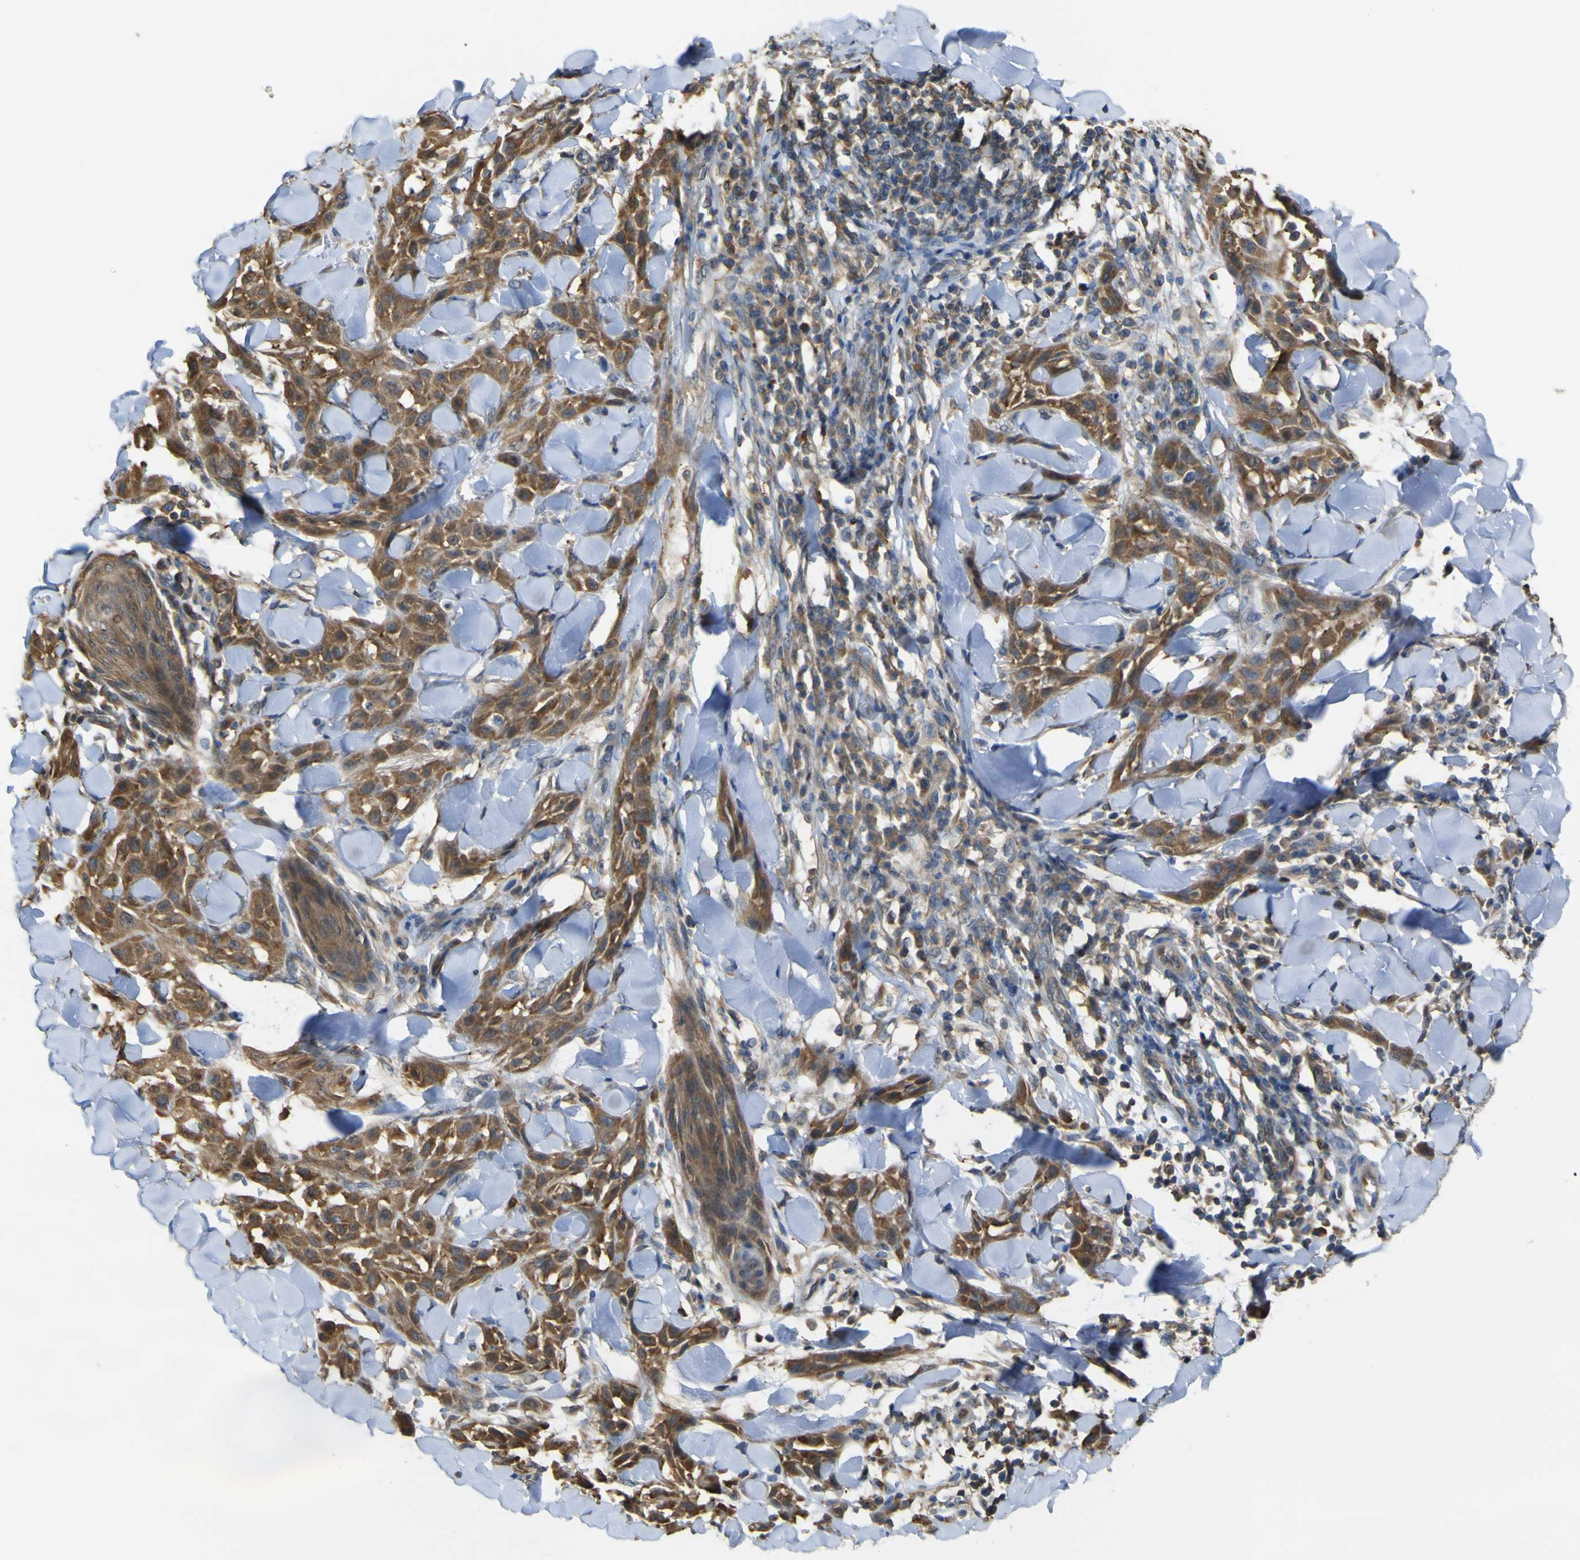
{"staining": {"intensity": "moderate", "quantity": ">75%", "location": "cytoplasmic/membranous"}, "tissue": "skin cancer", "cell_type": "Tumor cells", "image_type": "cancer", "snomed": [{"axis": "morphology", "description": "Squamous cell carcinoma, NOS"}, {"axis": "topography", "description": "Skin"}], "caption": "This is a photomicrograph of IHC staining of squamous cell carcinoma (skin), which shows moderate positivity in the cytoplasmic/membranous of tumor cells.", "gene": "ABHD3", "patient": {"sex": "male", "age": 24}}